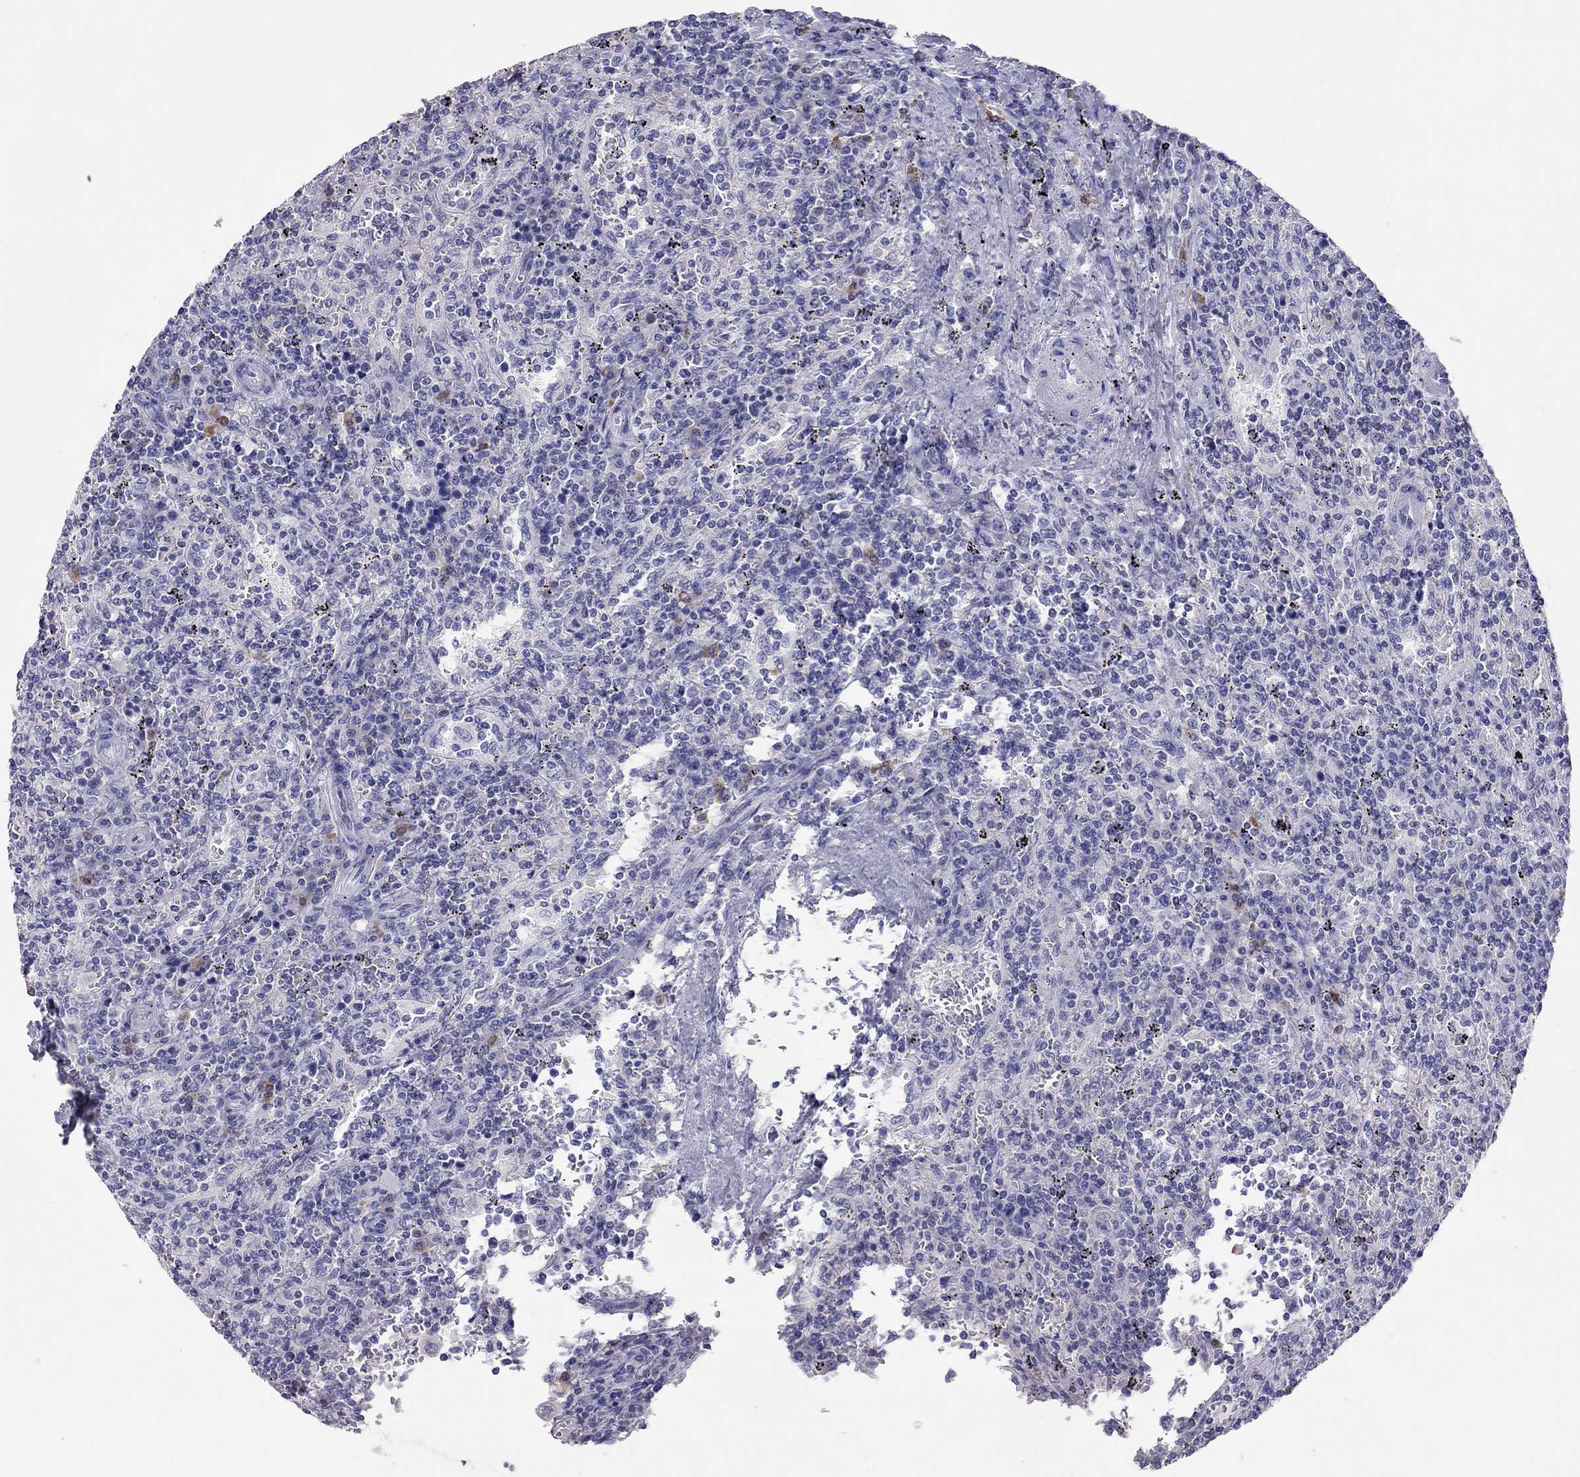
{"staining": {"intensity": "negative", "quantity": "none", "location": "none"}, "tissue": "lymphoma", "cell_type": "Tumor cells", "image_type": "cancer", "snomed": [{"axis": "morphology", "description": "Malignant lymphoma, non-Hodgkin's type, Low grade"}, {"axis": "topography", "description": "Spleen"}], "caption": "This micrograph is of lymphoma stained with immunohistochemistry to label a protein in brown with the nuclei are counter-stained blue. There is no positivity in tumor cells.", "gene": "CALHM1", "patient": {"sex": "male", "age": 62}}